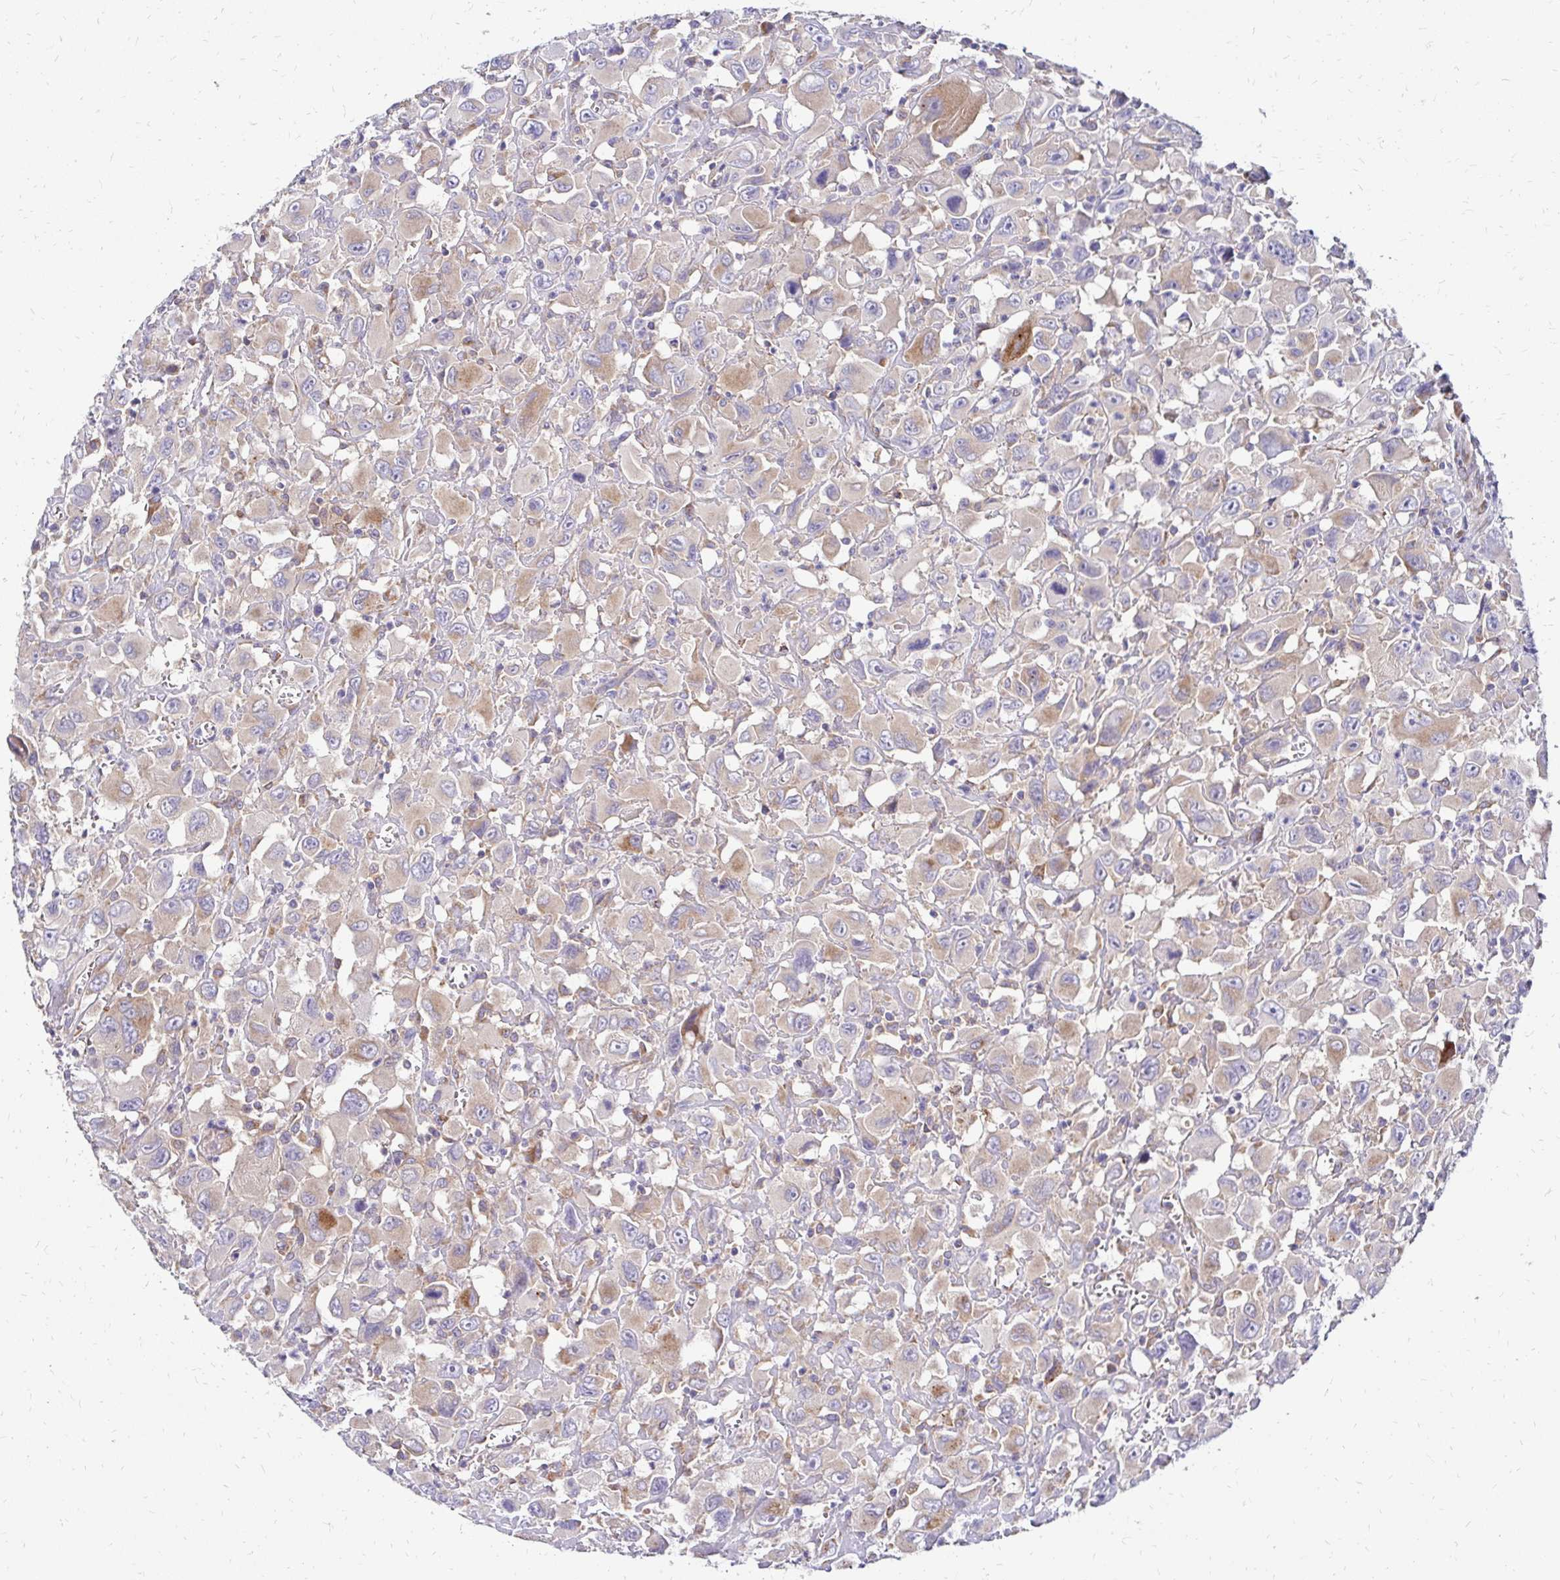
{"staining": {"intensity": "weak", "quantity": "<25%", "location": "cytoplasmic/membranous"}, "tissue": "head and neck cancer", "cell_type": "Tumor cells", "image_type": "cancer", "snomed": [{"axis": "morphology", "description": "Squamous cell carcinoma, NOS"}, {"axis": "morphology", "description": "Squamous cell carcinoma, metastatic, NOS"}, {"axis": "topography", "description": "Oral tissue"}, {"axis": "topography", "description": "Head-Neck"}], "caption": "Immunohistochemical staining of head and neck cancer (metastatic squamous cell carcinoma) reveals no significant staining in tumor cells.", "gene": "IDUA", "patient": {"sex": "female", "age": 85}}